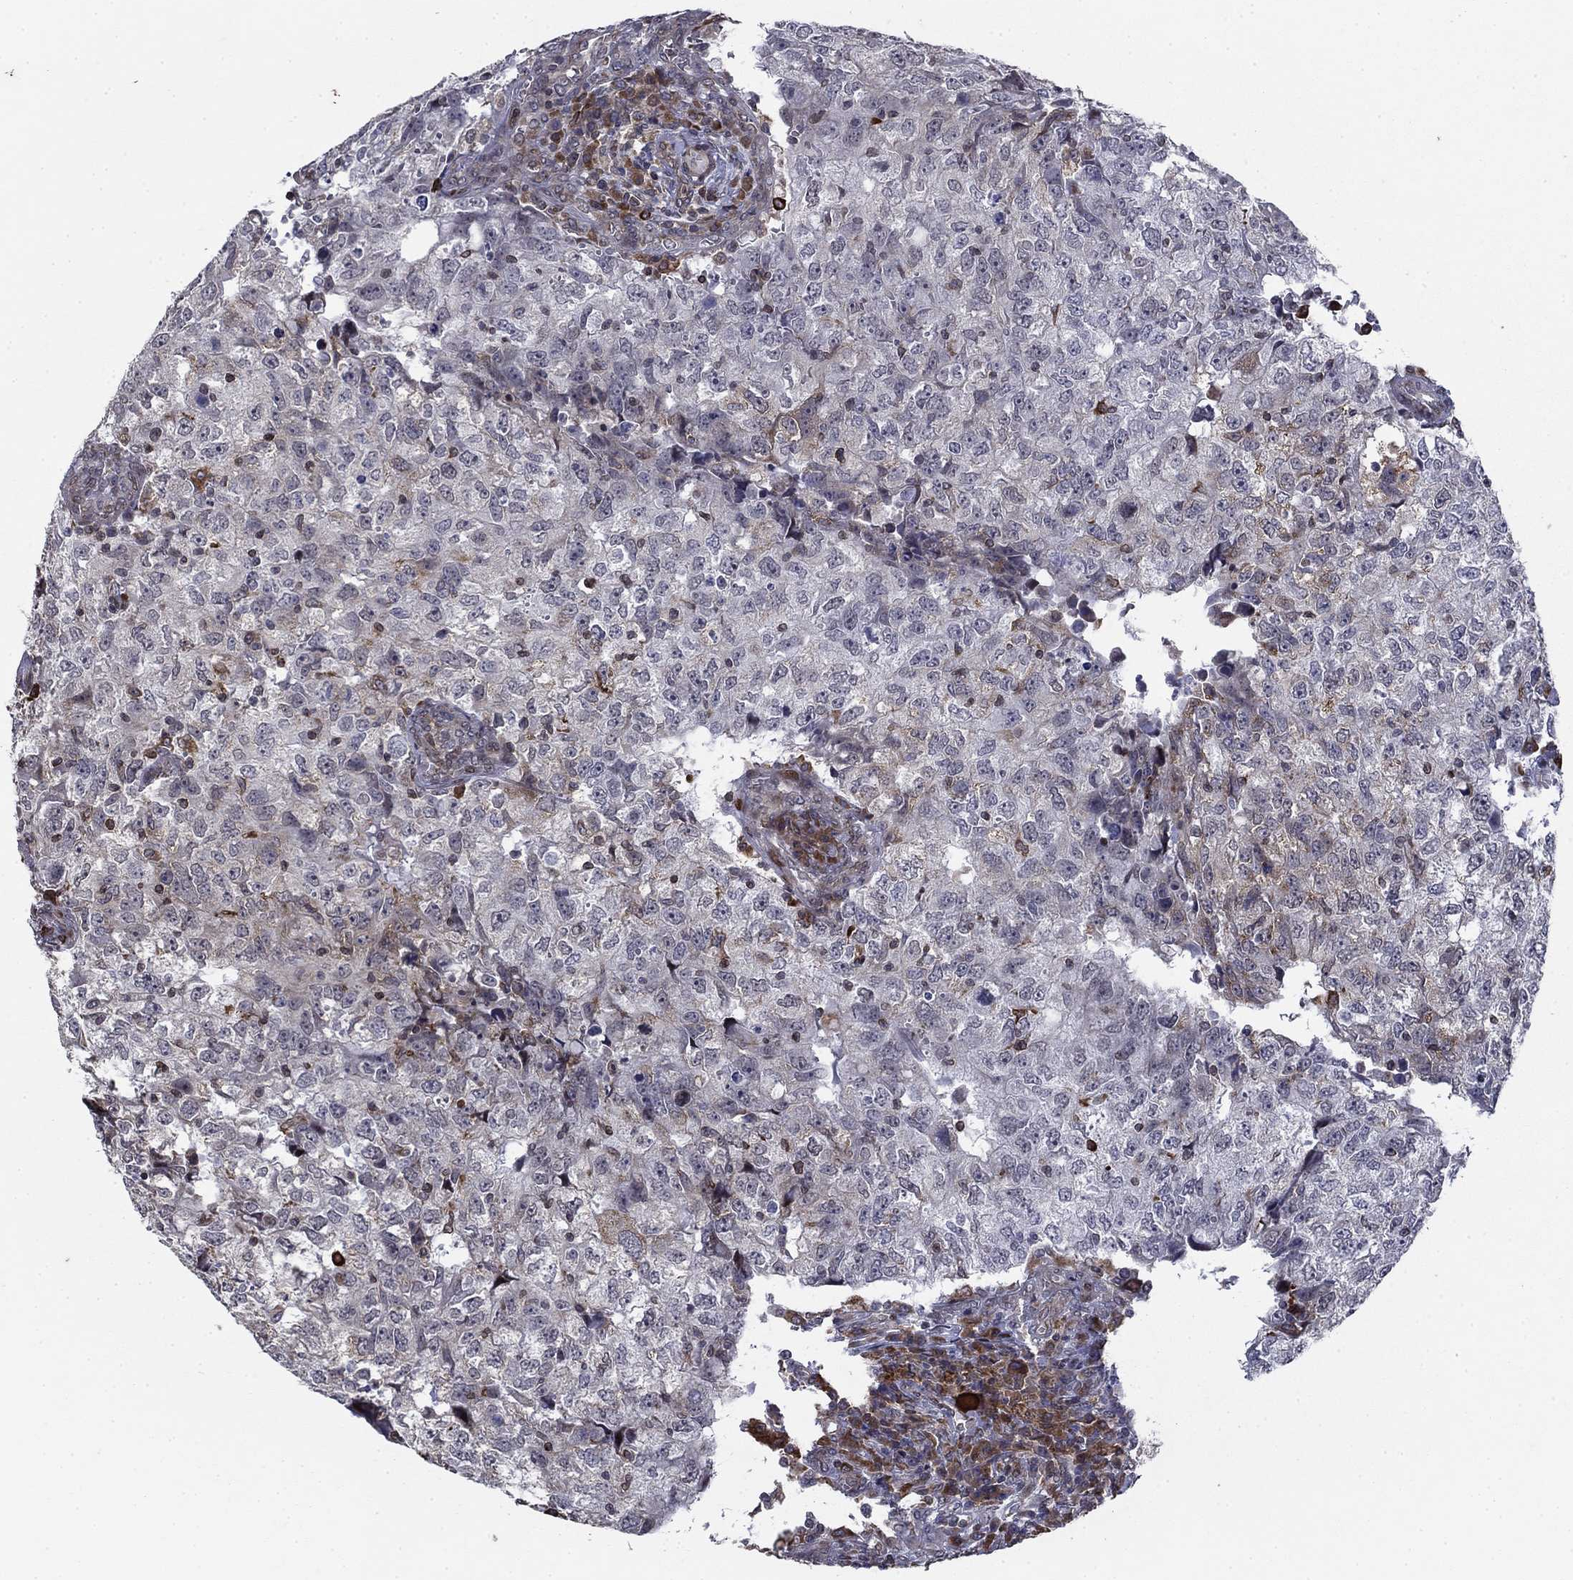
{"staining": {"intensity": "moderate", "quantity": "<25%", "location": "cytoplasmic/membranous"}, "tissue": "breast cancer", "cell_type": "Tumor cells", "image_type": "cancer", "snomed": [{"axis": "morphology", "description": "Duct carcinoma"}, {"axis": "topography", "description": "Breast"}], "caption": "DAB immunohistochemical staining of breast cancer shows moderate cytoplasmic/membranous protein expression in about <25% of tumor cells.", "gene": "DHRS7", "patient": {"sex": "female", "age": 30}}